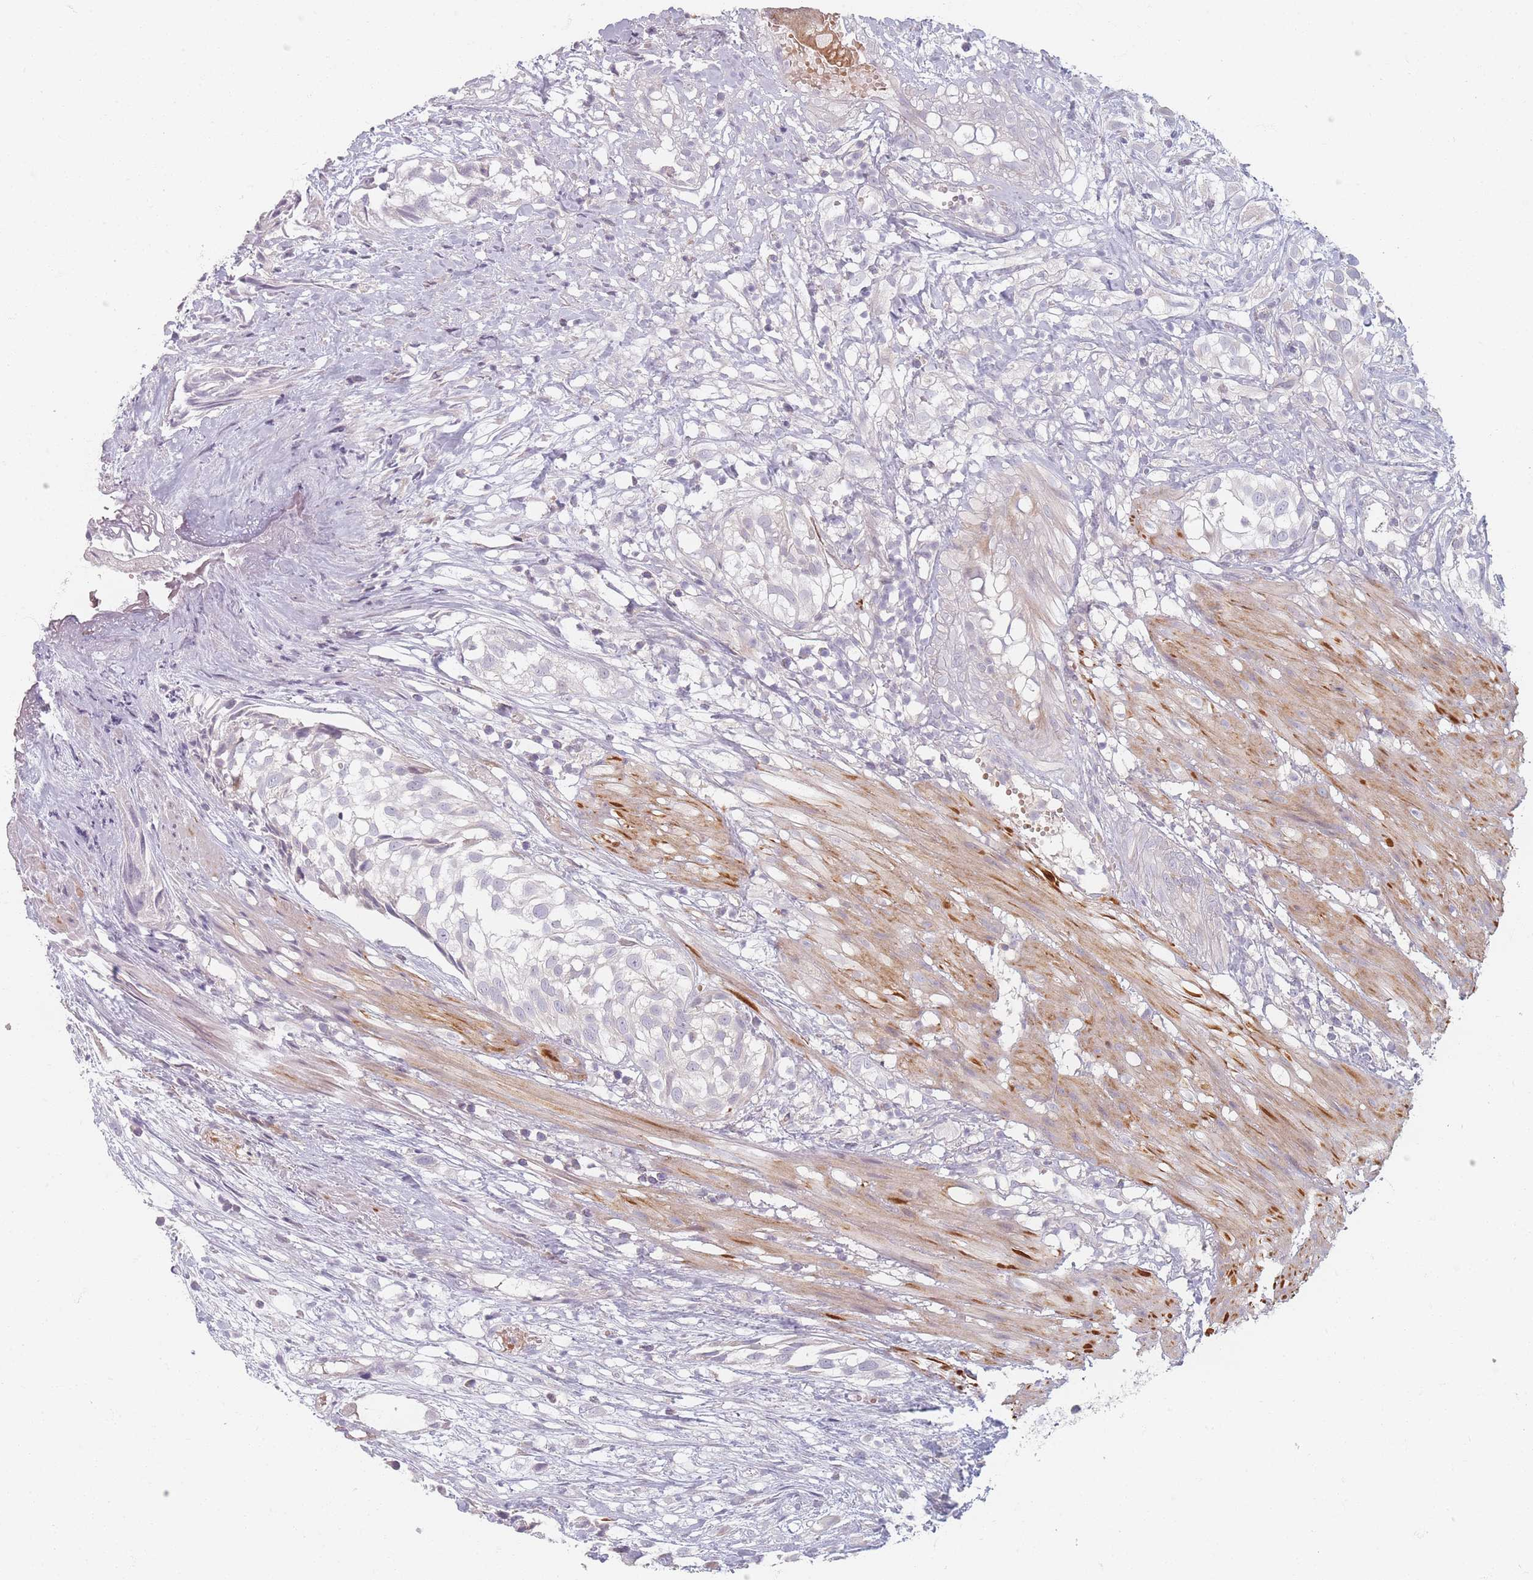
{"staining": {"intensity": "negative", "quantity": "none", "location": "none"}, "tissue": "urothelial cancer", "cell_type": "Tumor cells", "image_type": "cancer", "snomed": [{"axis": "morphology", "description": "Urothelial carcinoma, High grade"}, {"axis": "topography", "description": "Urinary bladder"}], "caption": "The photomicrograph displays no staining of tumor cells in high-grade urothelial carcinoma.", "gene": "TMOD1", "patient": {"sex": "male", "age": 56}}